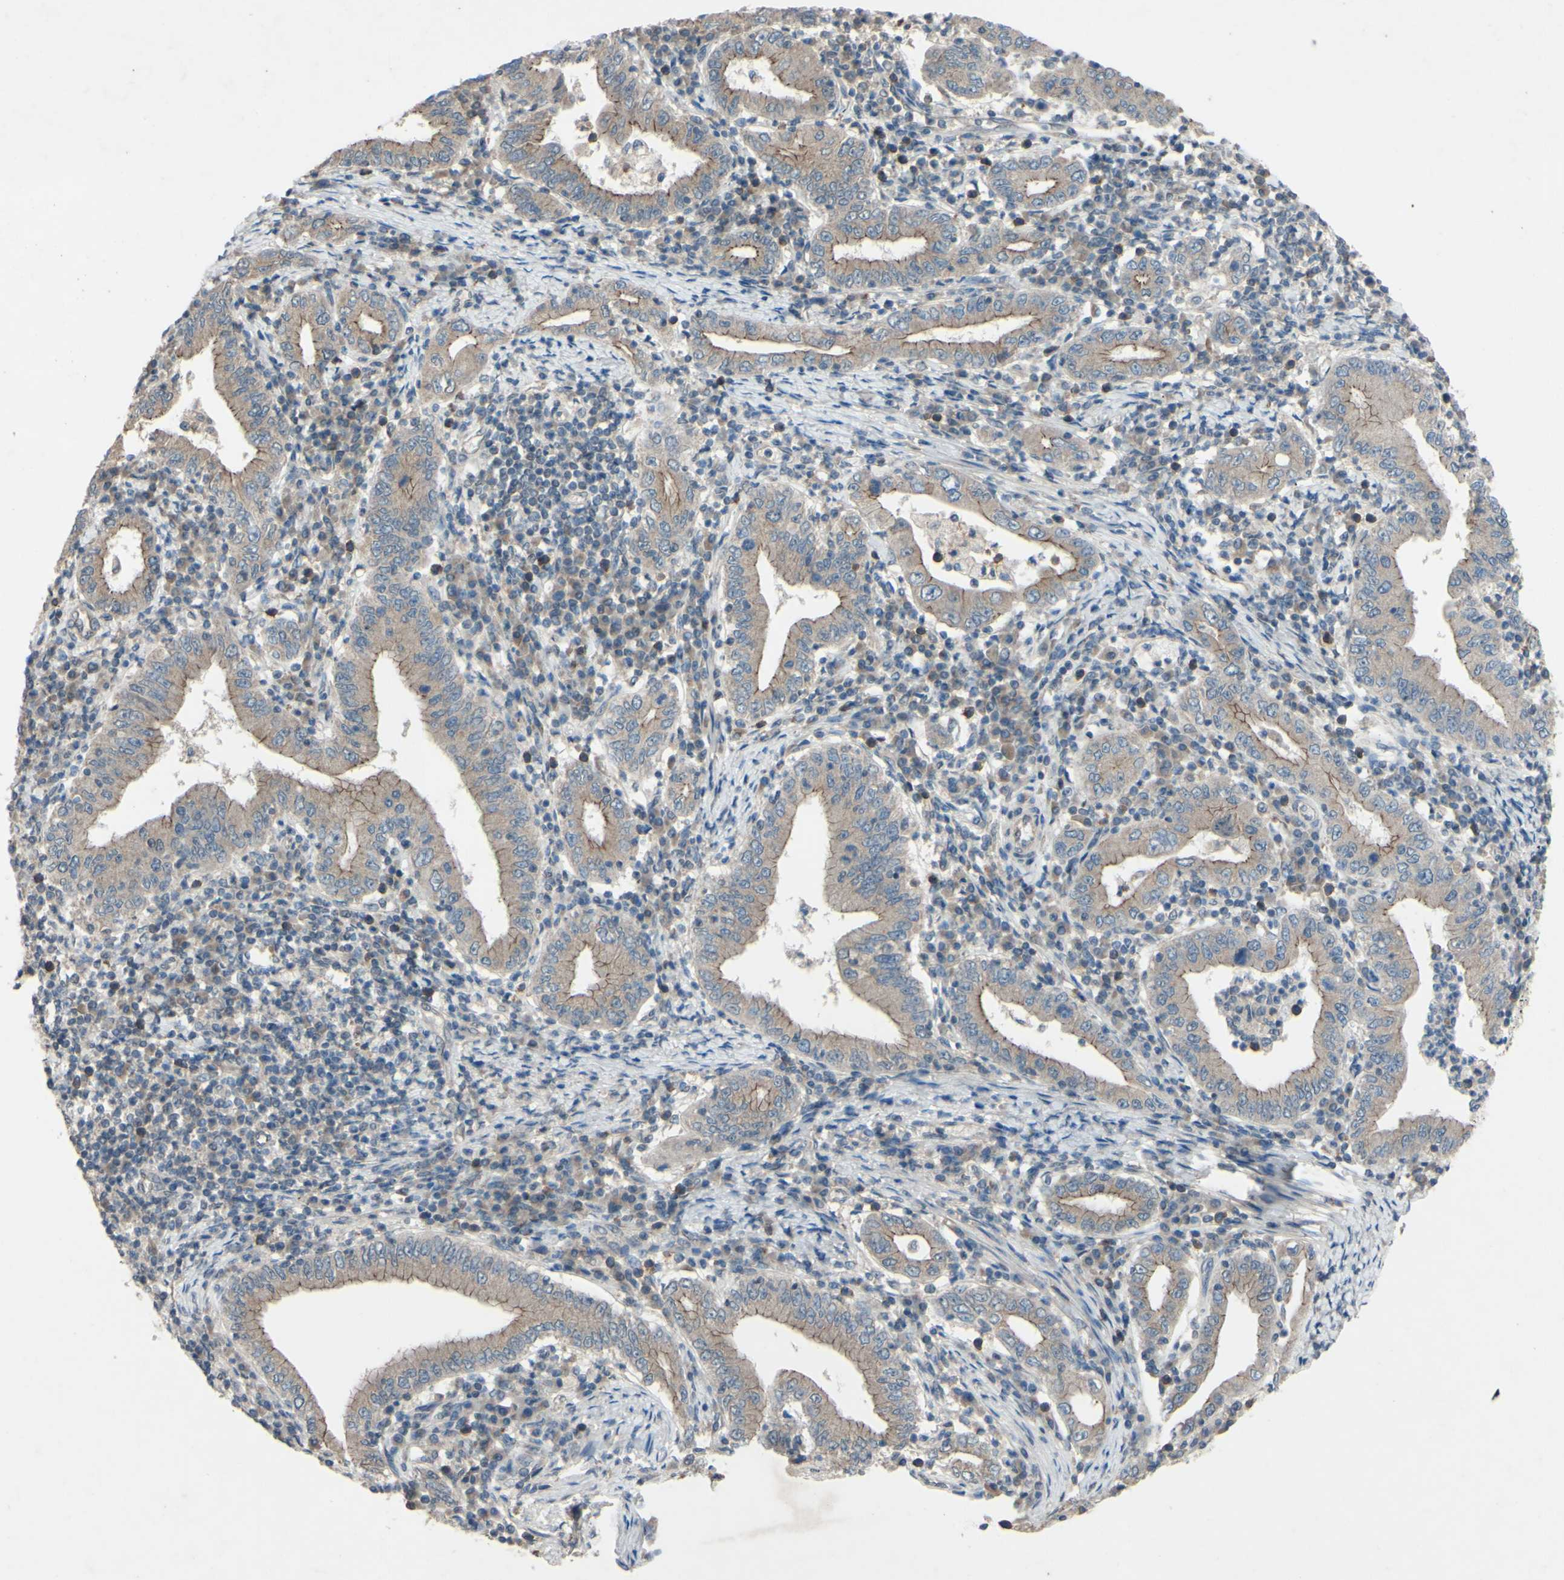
{"staining": {"intensity": "moderate", "quantity": ">75%", "location": "cytoplasmic/membranous"}, "tissue": "stomach cancer", "cell_type": "Tumor cells", "image_type": "cancer", "snomed": [{"axis": "morphology", "description": "Normal tissue, NOS"}, {"axis": "morphology", "description": "Adenocarcinoma, NOS"}, {"axis": "topography", "description": "Esophagus"}, {"axis": "topography", "description": "Stomach, upper"}, {"axis": "topography", "description": "Peripheral nerve tissue"}], "caption": "Human adenocarcinoma (stomach) stained with a protein marker displays moderate staining in tumor cells.", "gene": "CDCP1", "patient": {"sex": "male", "age": 62}}